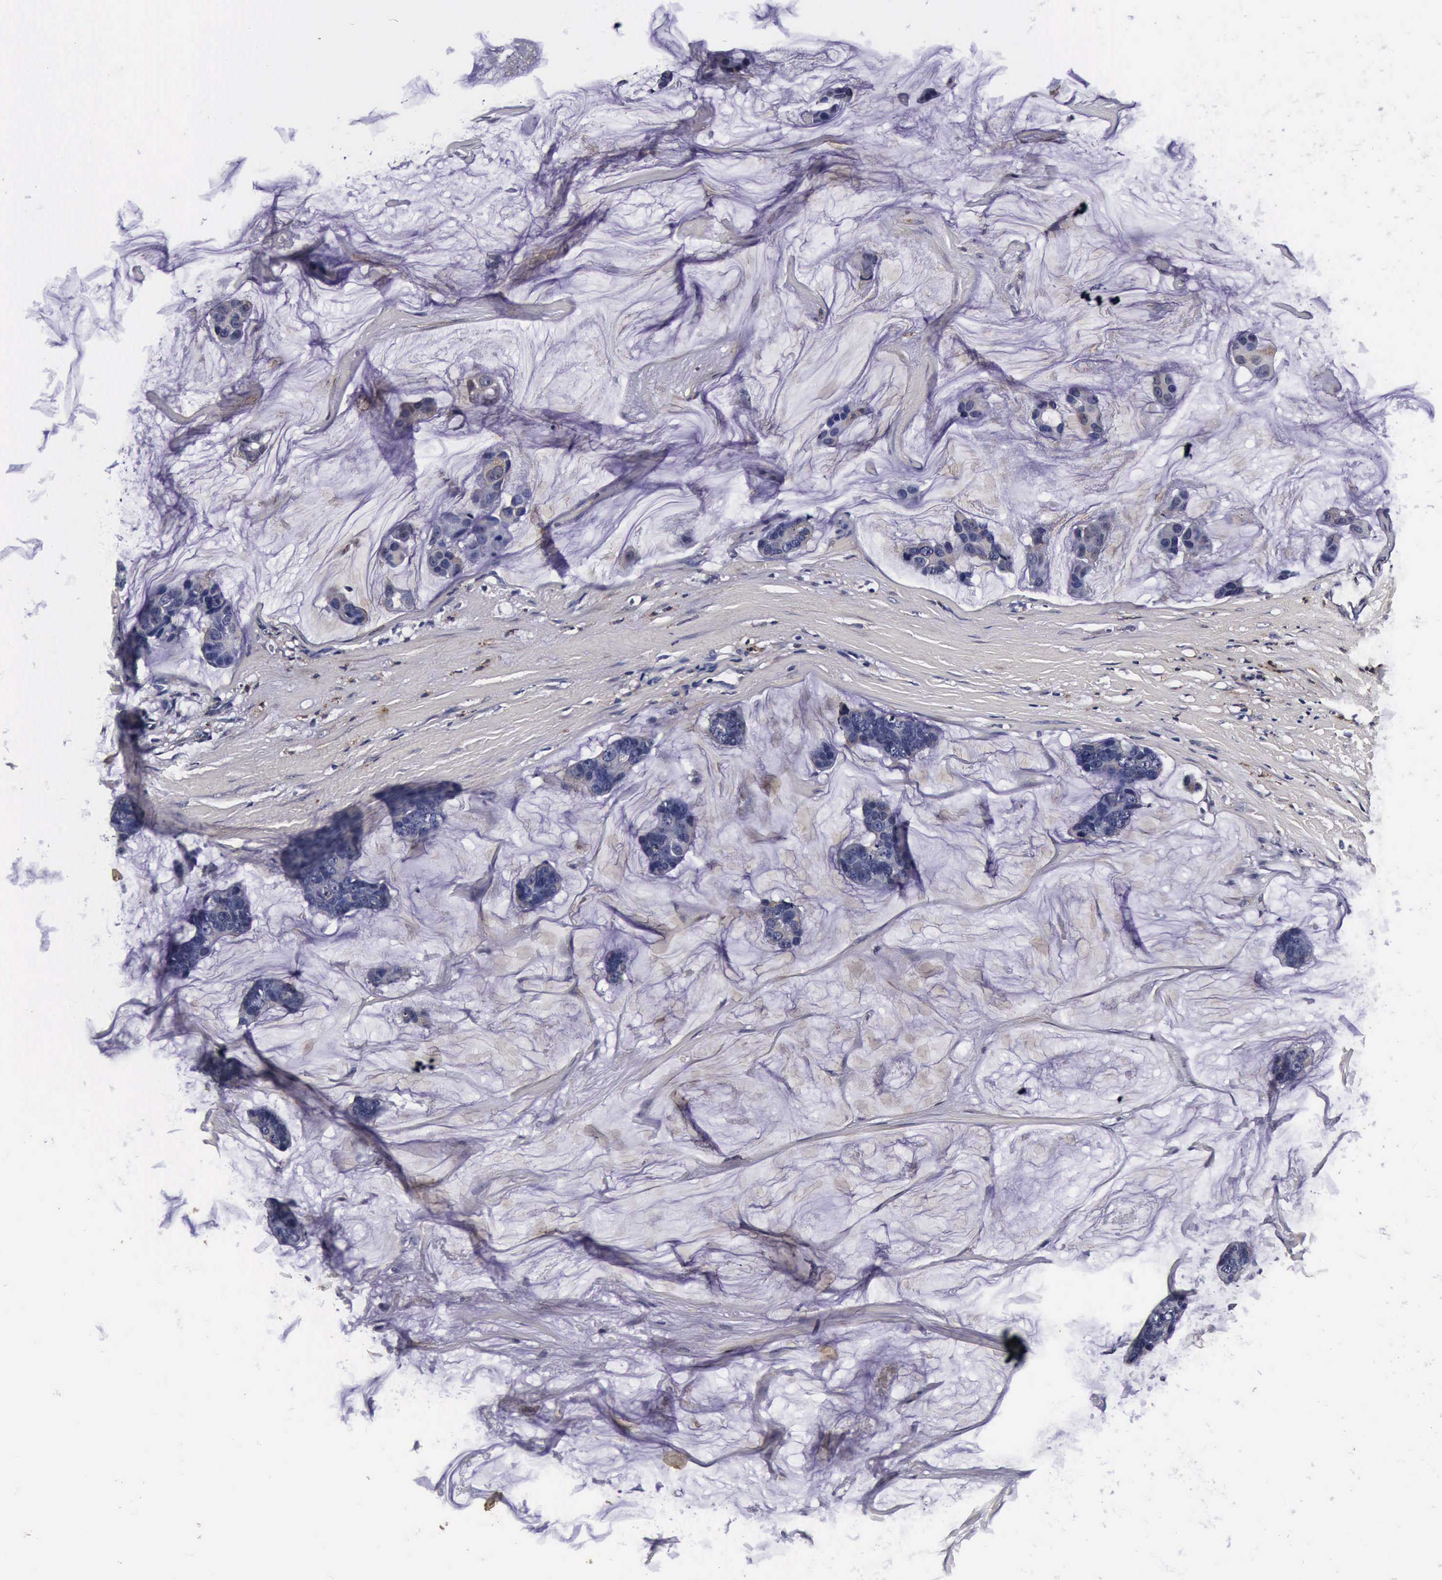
{"staining": {"intensity": "negative", "quantity": "none", "location": "none"}, "tissue": "breast cancer", "cell_type": "Tumor cells", "image_type": "cancer", "snomed": [{"axis": "morphology", "description": "Normal tissue, NOS"}, {"axis": "morphology", "description": "Duct carcinoma"}, {"axis": "topography", "description": "Breast"}], "caption": "Tumor cells are negative for protein expression in human breast cancer (infiltrating ductal carcinoma).", "gene": "CST3", "patient": {"sex": "female", "age": 50}}